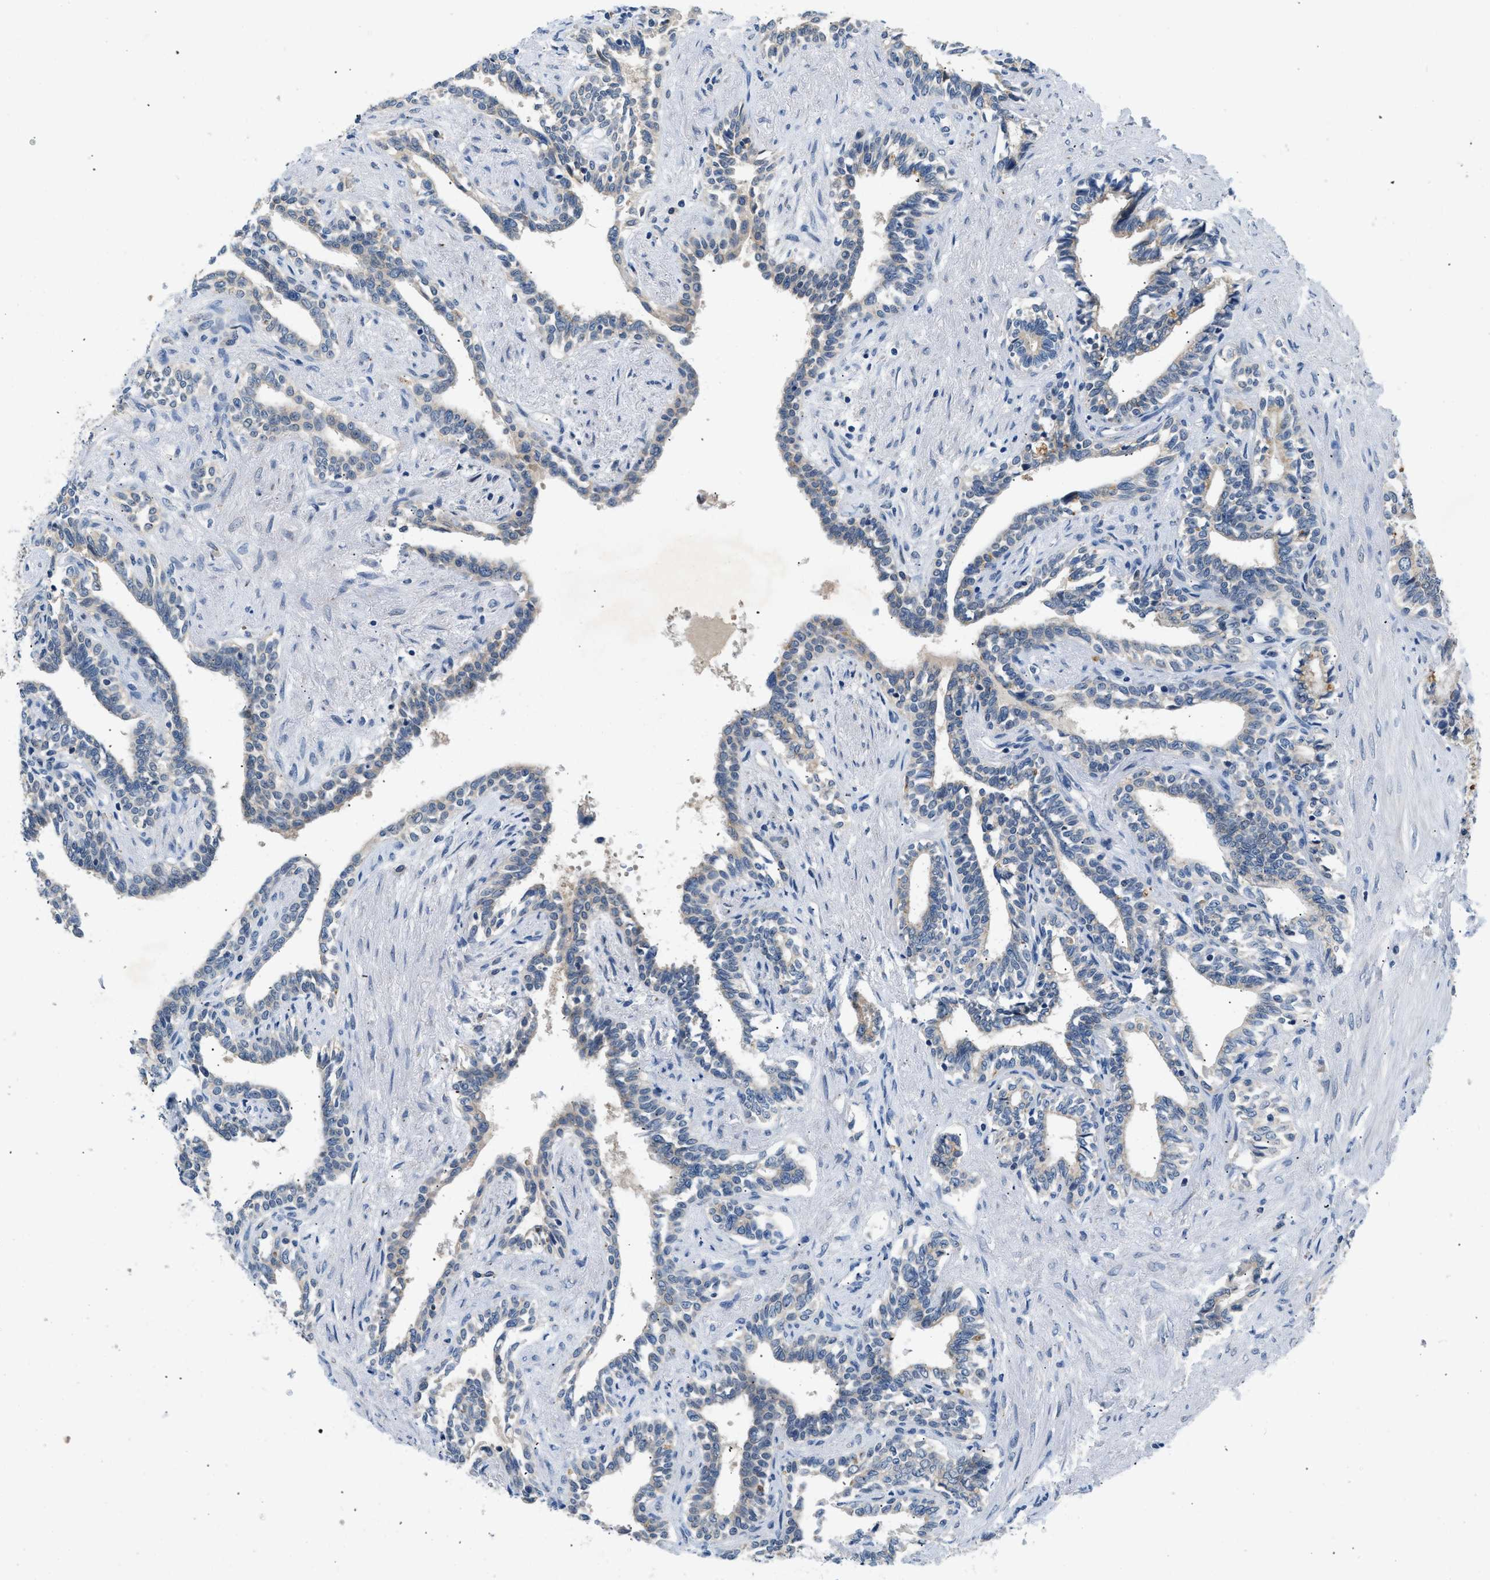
{"staining": {"intensity": "weak", "quantity": "<25%", "location": "cytoplasmic/membranous"}, "tissue": "seminal vesicle", "cell_type": "Glandular cells", "image_type": "normal", "snomed": [{"axis": "morphology", "description": "Normal tissue, NOS"}, {"axis": "morphology", "description": "Adenocarcinoma, High grade"}, {"axis": "topography", "description": "Prostate"}, {"axis": "topography", "description": "Seminal veicle"}], "caption": "Photomicrograph shows no significant protein staining in glandular cells of normal seminal vesicle. (DAB (3,3'-diaminobenzidine) IHC with hematoxylin counter stain).", "gene": "TOMM34", "patient": {"sex": "male", "age": 55}}